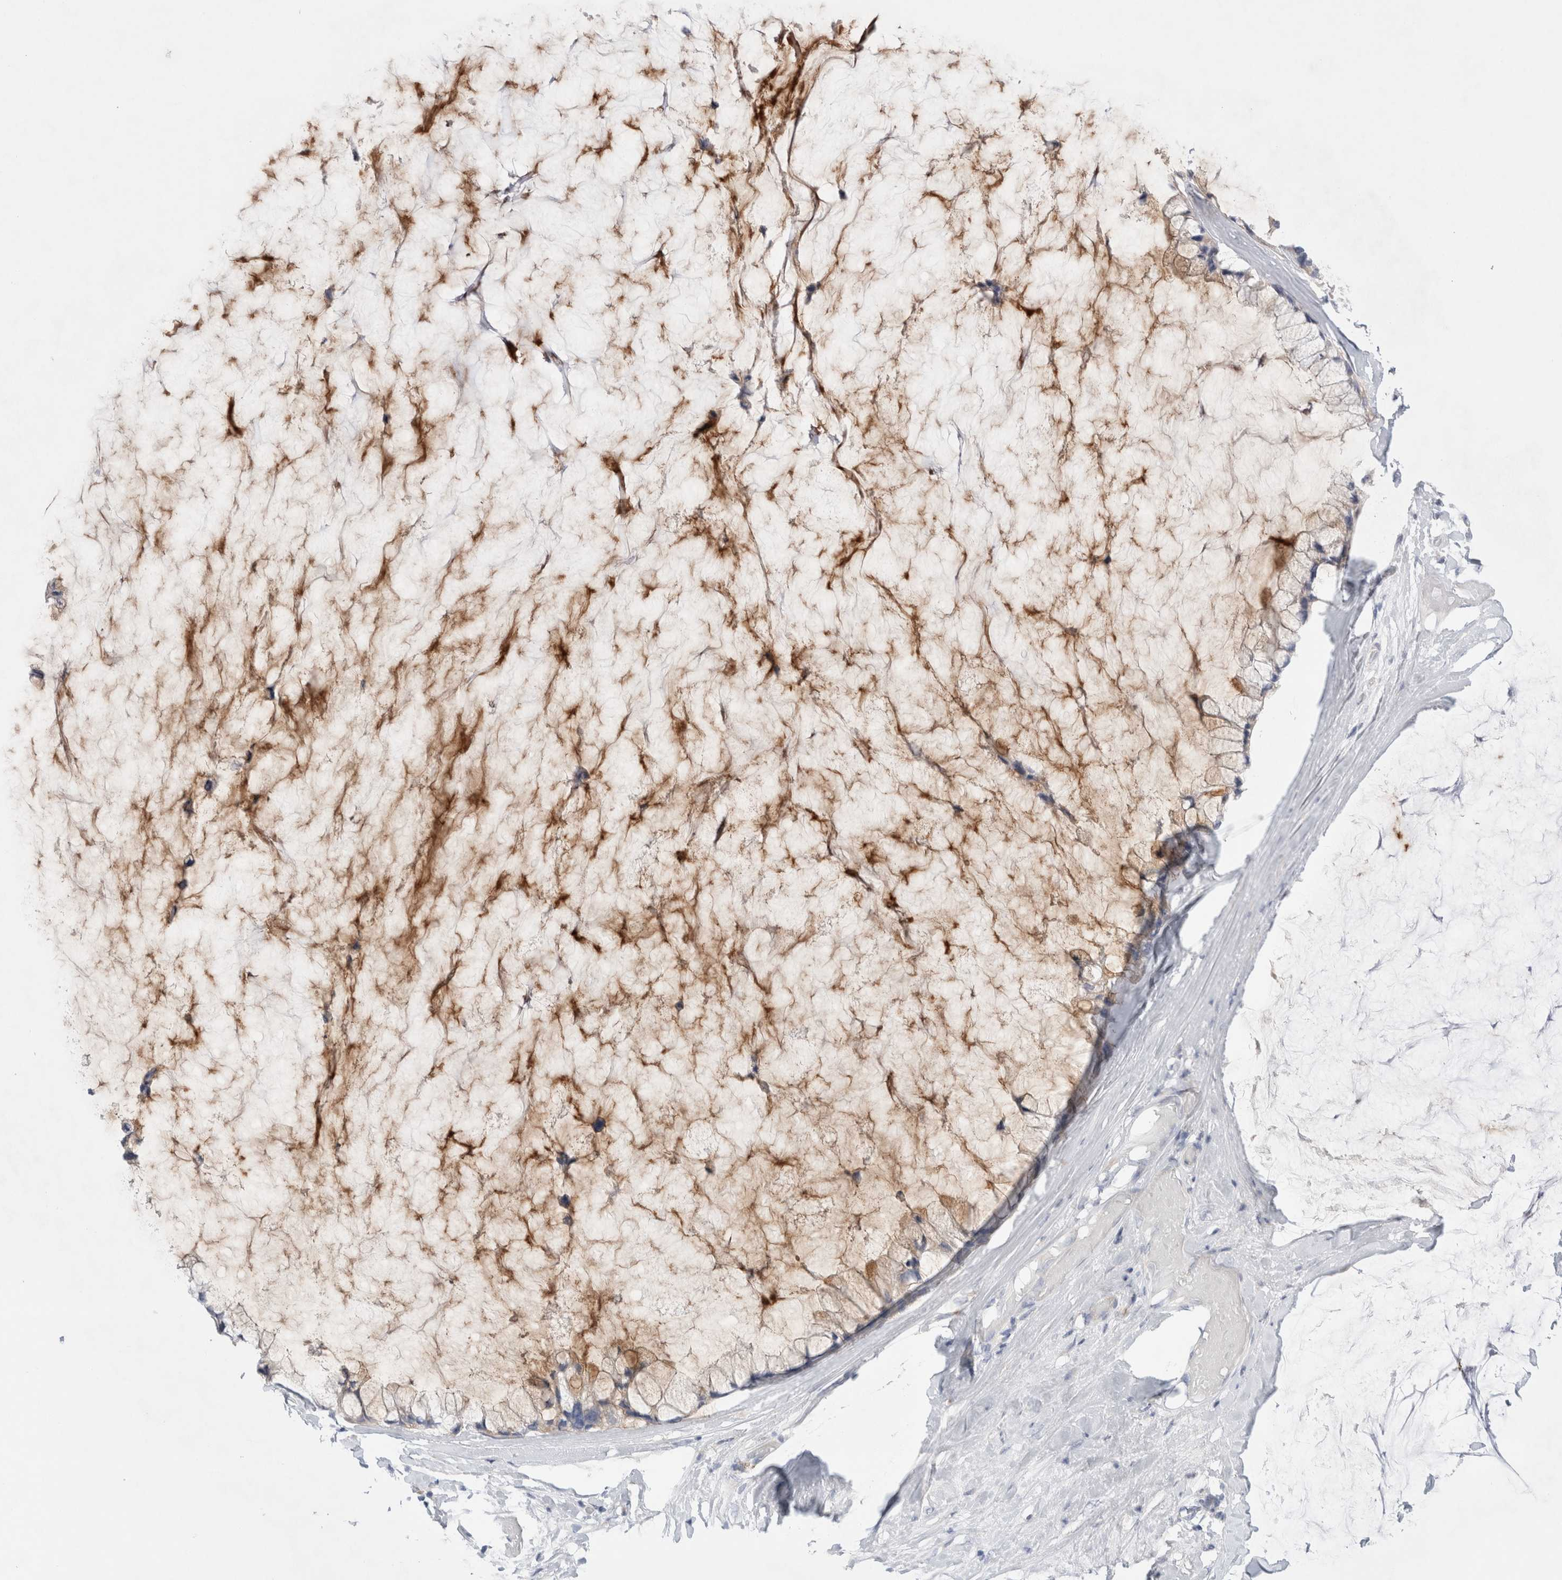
{"staining": {"intensity": "weak", "quantity": "<25%", "location": "cytoplasmic/membranous"}, "tissue": "ovarian cancer", "cell_type": "Tumor cells", "image_type": "cancer", "snomed": [{"axis": "morphology", "description": "Cystadenocarcinoma, mucinous, NOS"}, {"axis": "topography", "description": "Ovary"}], "caption": "The immunohistochemistry photomicrograph has no significant expression in tumor cells of mucinous cystadenocarcinoma (ovarian) tissue.", "gene": "RBM12B", "patient": {"sex": "female", "age": 39}}